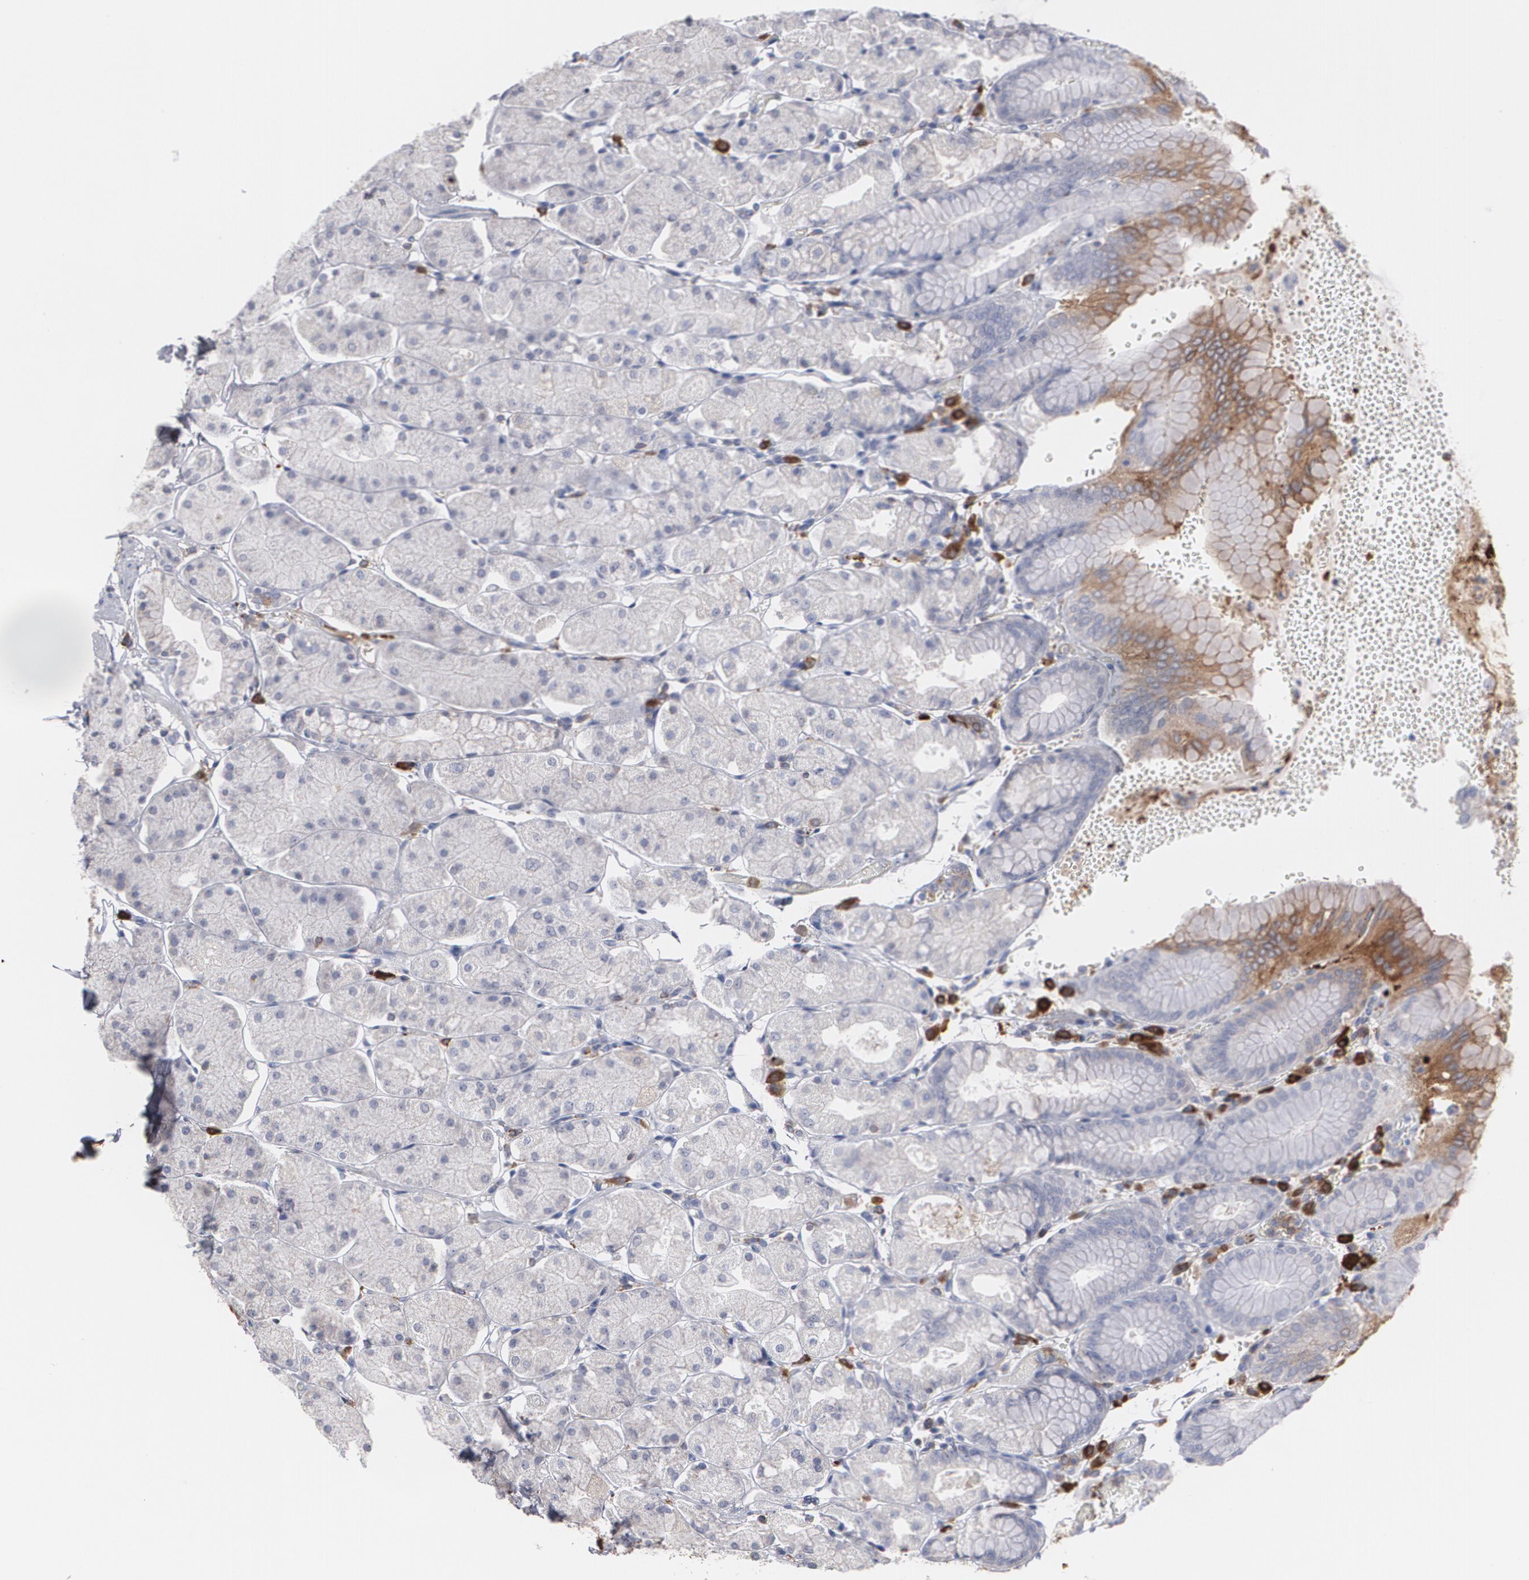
{"staining": {"intensity": "weak", "quantity": "25%-75%", "location": "cytoplasmic/membranous"}, "tissue": "stomach", "cell_type": "Glandular cells", "image_type": "normal", "snomed": [{"axis": "morphology", "description": "Normal tissue, NOS"}, {"axis": "topography", "description": "Stomach, upper"}, {"axis": "topography", "description": "Stomach"}], "caption": "Stomach stained for a protein (brown) exhibits weak cytoplasmic/membranous positive staining in approximately 25%-75% of glandular cells.", "gene": "ODC1", "patient": {"sex": "male", "age": 76}}